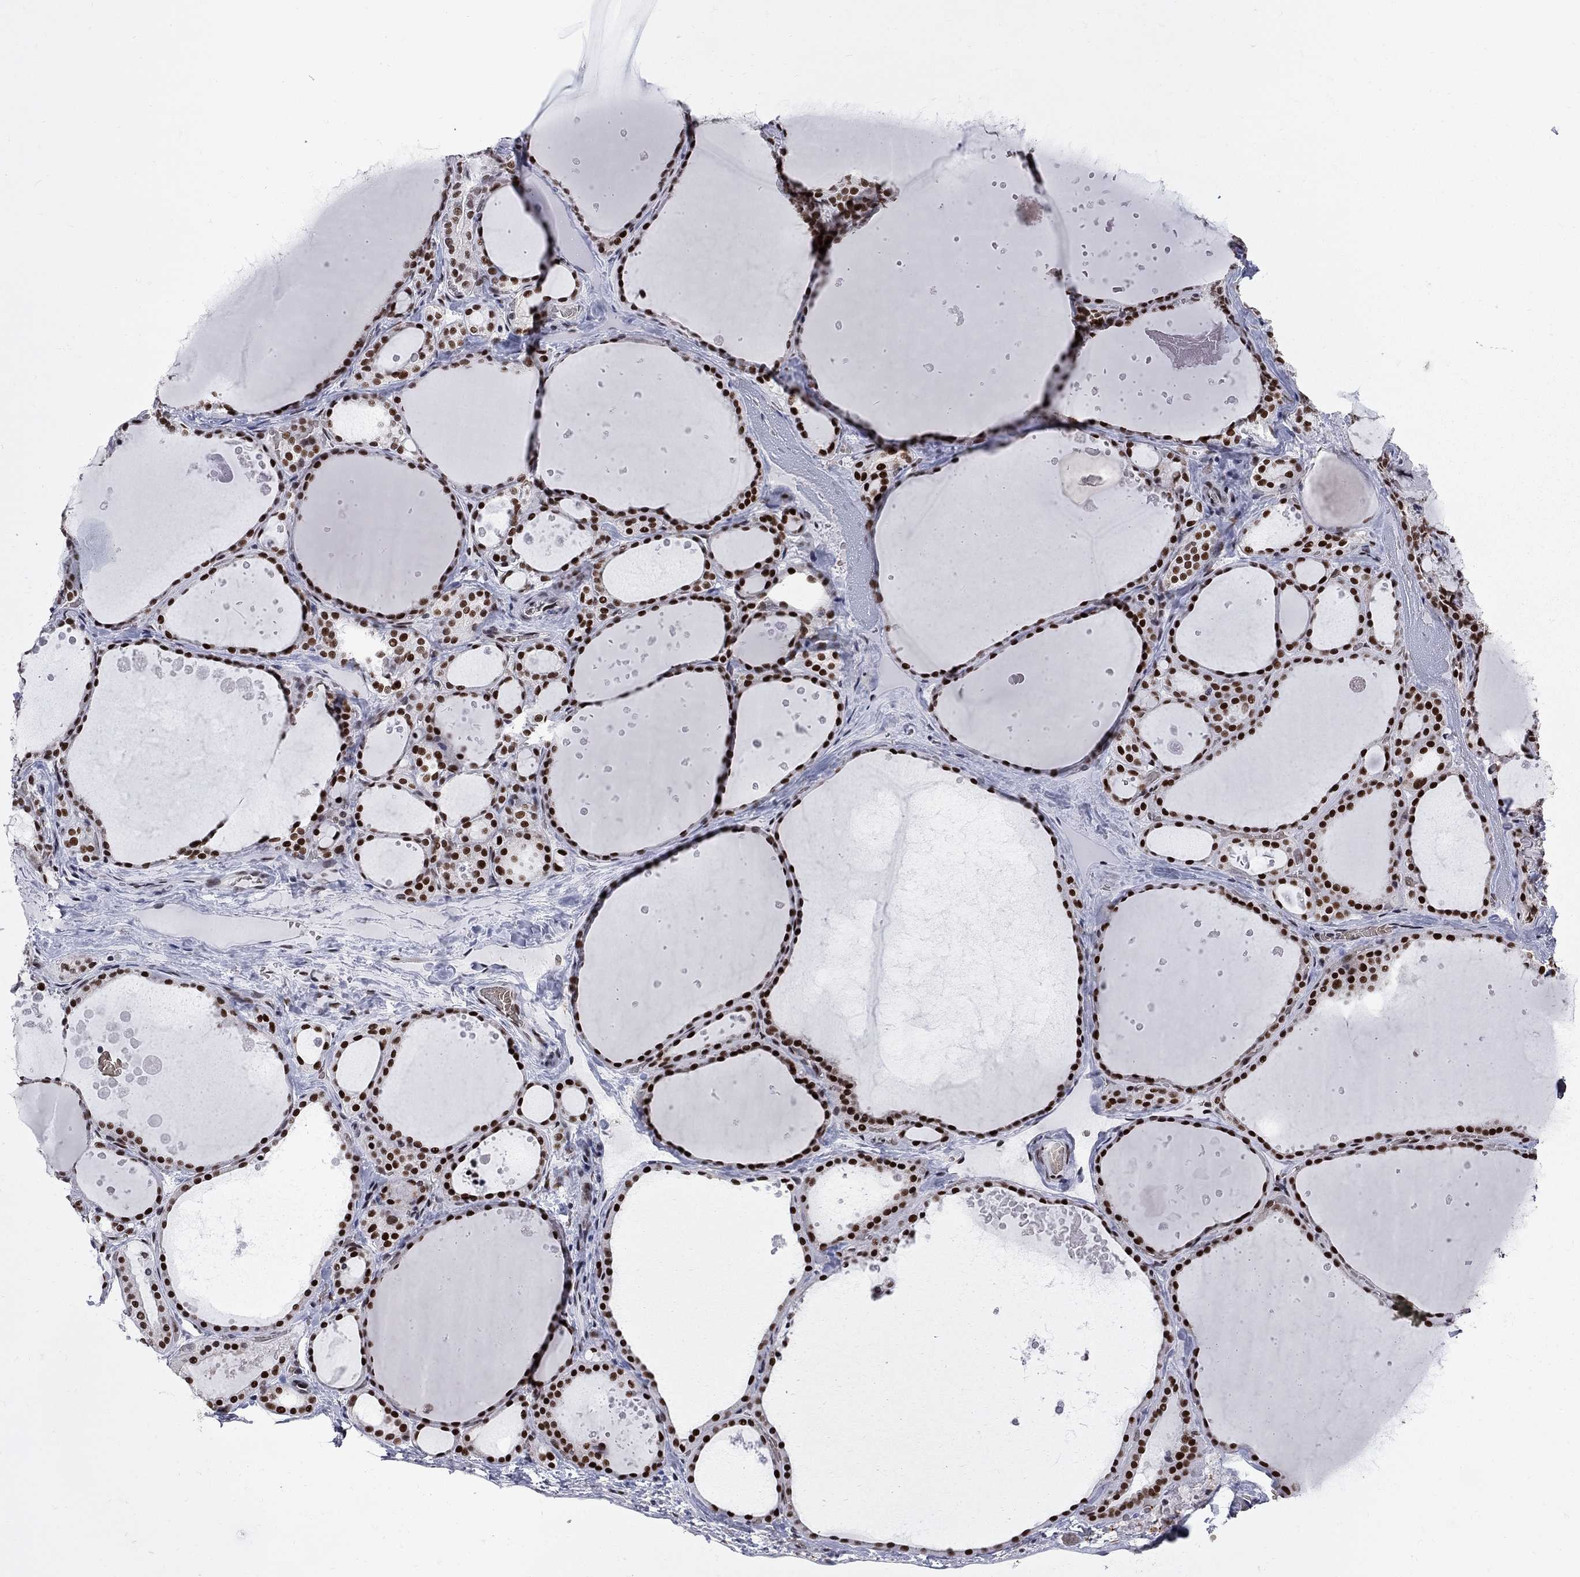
{"staining": {"intensity": "strong", "quantity": ">75%", "location": "nuclear"}, "tissue": "thyroid gland", "cell_type": "Glandular cells", "image_type": "normal", "snomed": [{"axis": "morphology", "description": "Normal tissue, NOS"}, {"axis": "topography", "description": "Thyroid gland"}], "caption": "Benign thyroid gland reveals strong nuclear staining in approximately >75% of glandular cells, visualized by immunohistochemistry. Using DAB (brown) and hematoxylin (blue) stains, captured at high magnification using brightfield microscopy.", "gene": "ZBTB47", "patient": {"sex": "male", "age": 63}}